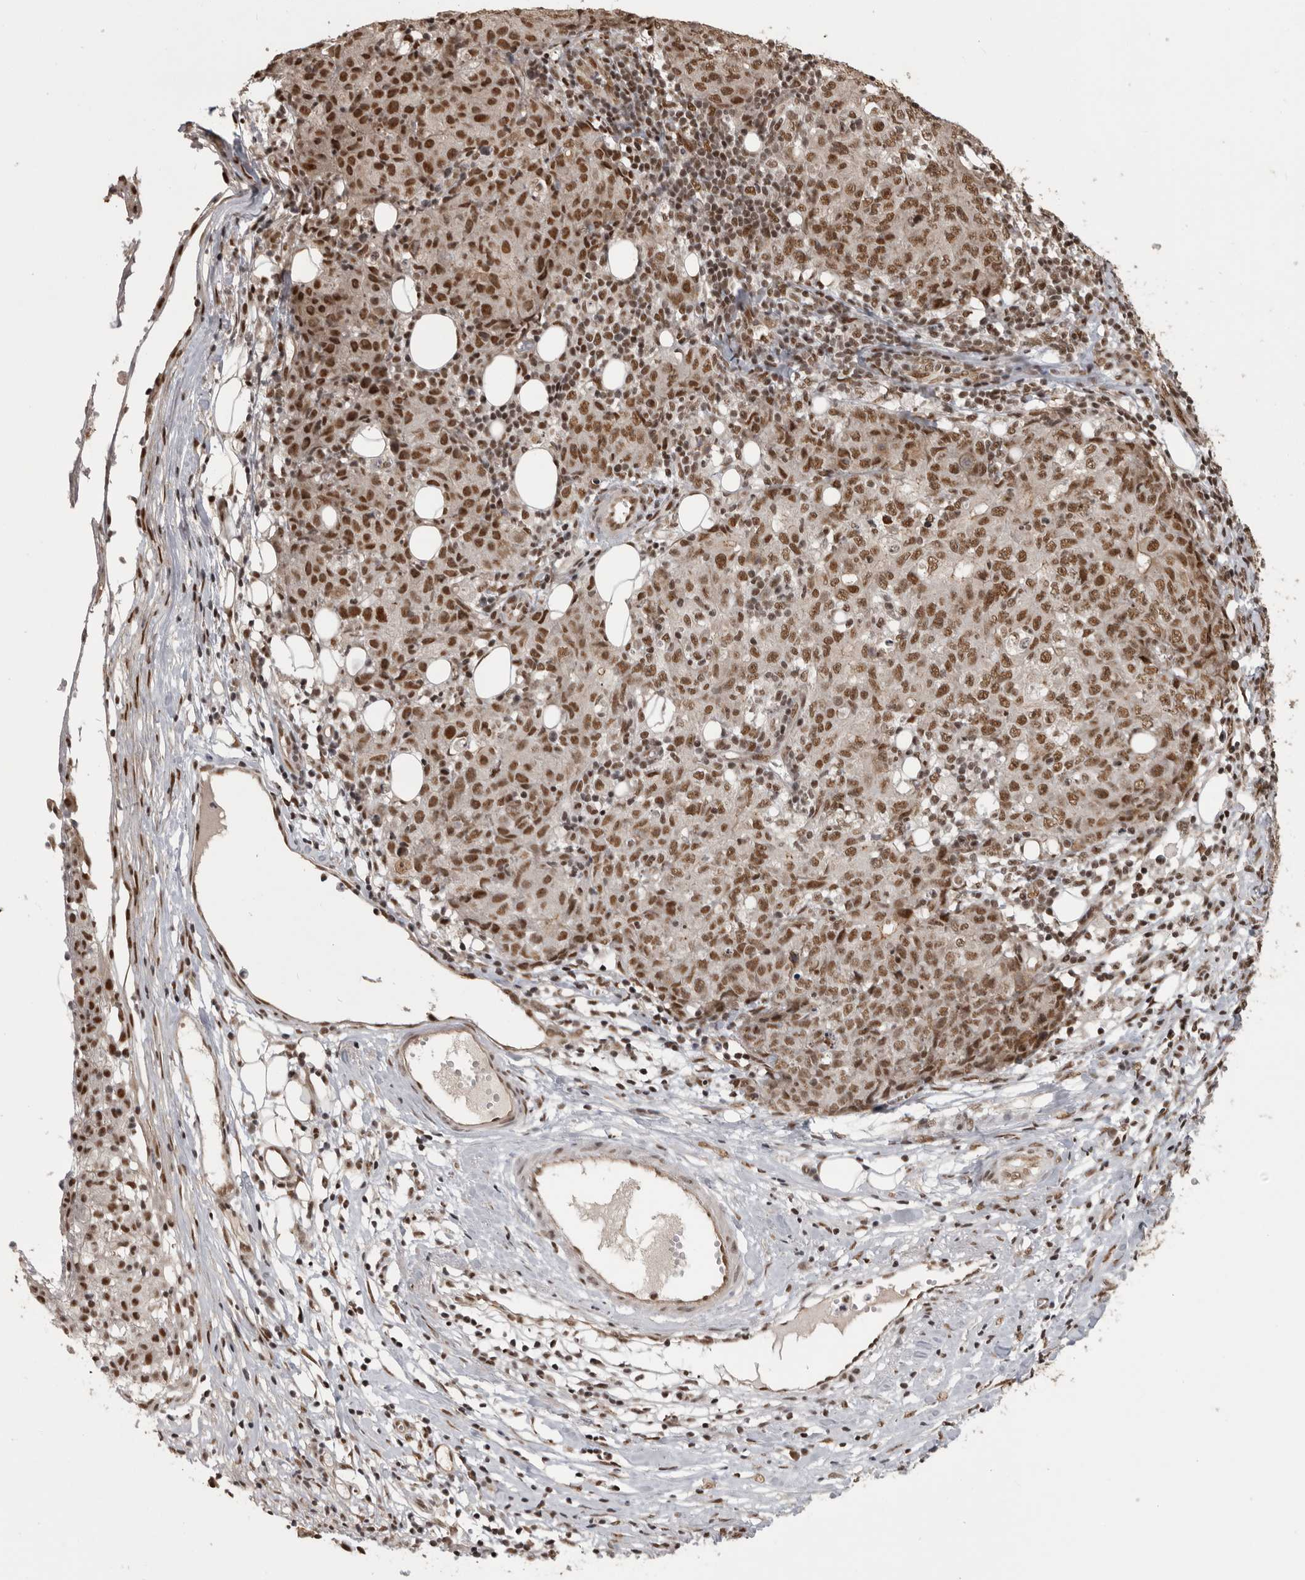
{"staining": {"intensity": "strong", "quantity": ">75%", "location": "nuclear"}, "tissue": "ovarian cancer", "cell_type": "Tumor cells", "image_type": "cancer", "snomed": [{"axis": "morphology", "description": "Carcinoma, endometroid"}, {"axis": "topography", "description": "Ovary"}], "caption": "Protein positivity by IHC shows strong nuclear positivity in approximately >75% of tumor cells in ovarian cancer. The staining was performed using DAB, with brown indicating positive protein expression. Nuclei are stained blue with hematoxylin.", "gene": "CBLL1", "patient": {"sex": "female", "age": 42}}